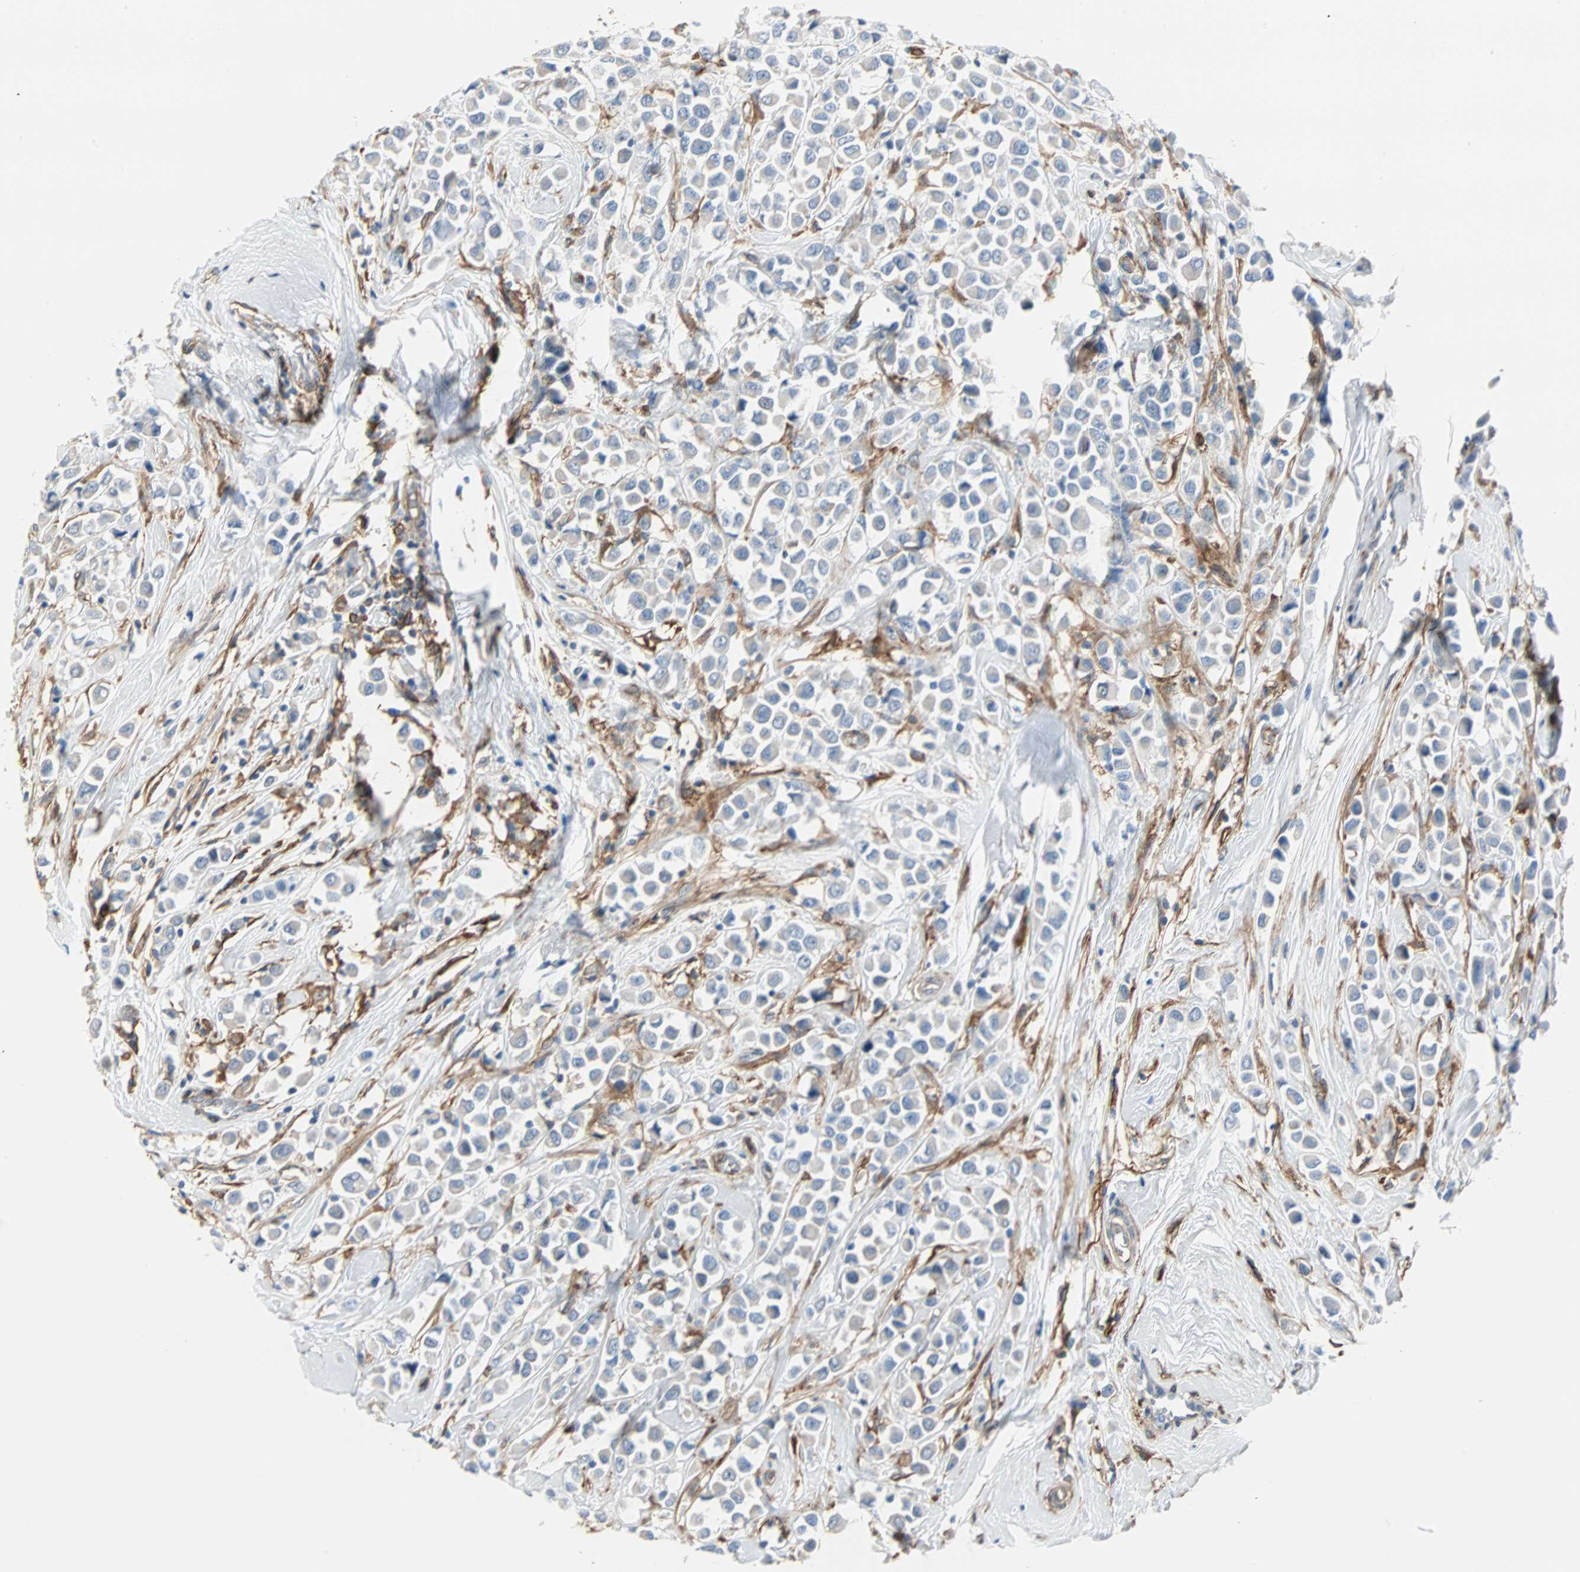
{"staining": {"intensity": "weak", "quantity": "25%-75%", "location": "cytoplasmic/membranous"}, "tissue": "breast cancer", "cell_type": "Tumor cells", "image_type": "cancer", "snomed": [{"axis": "morphology", "description": "Duct carcinoma"}, {"axis": "topography", "description": "Breast"}], "caption": "Human breast intraductal carcinoma stained with a brown dye shows weak cytoplasmic/membranous positive staining in about 25%-75% of tumor cells.", "gene": "EPB41L2", "patient": {"sex": "female", "age": 61}}